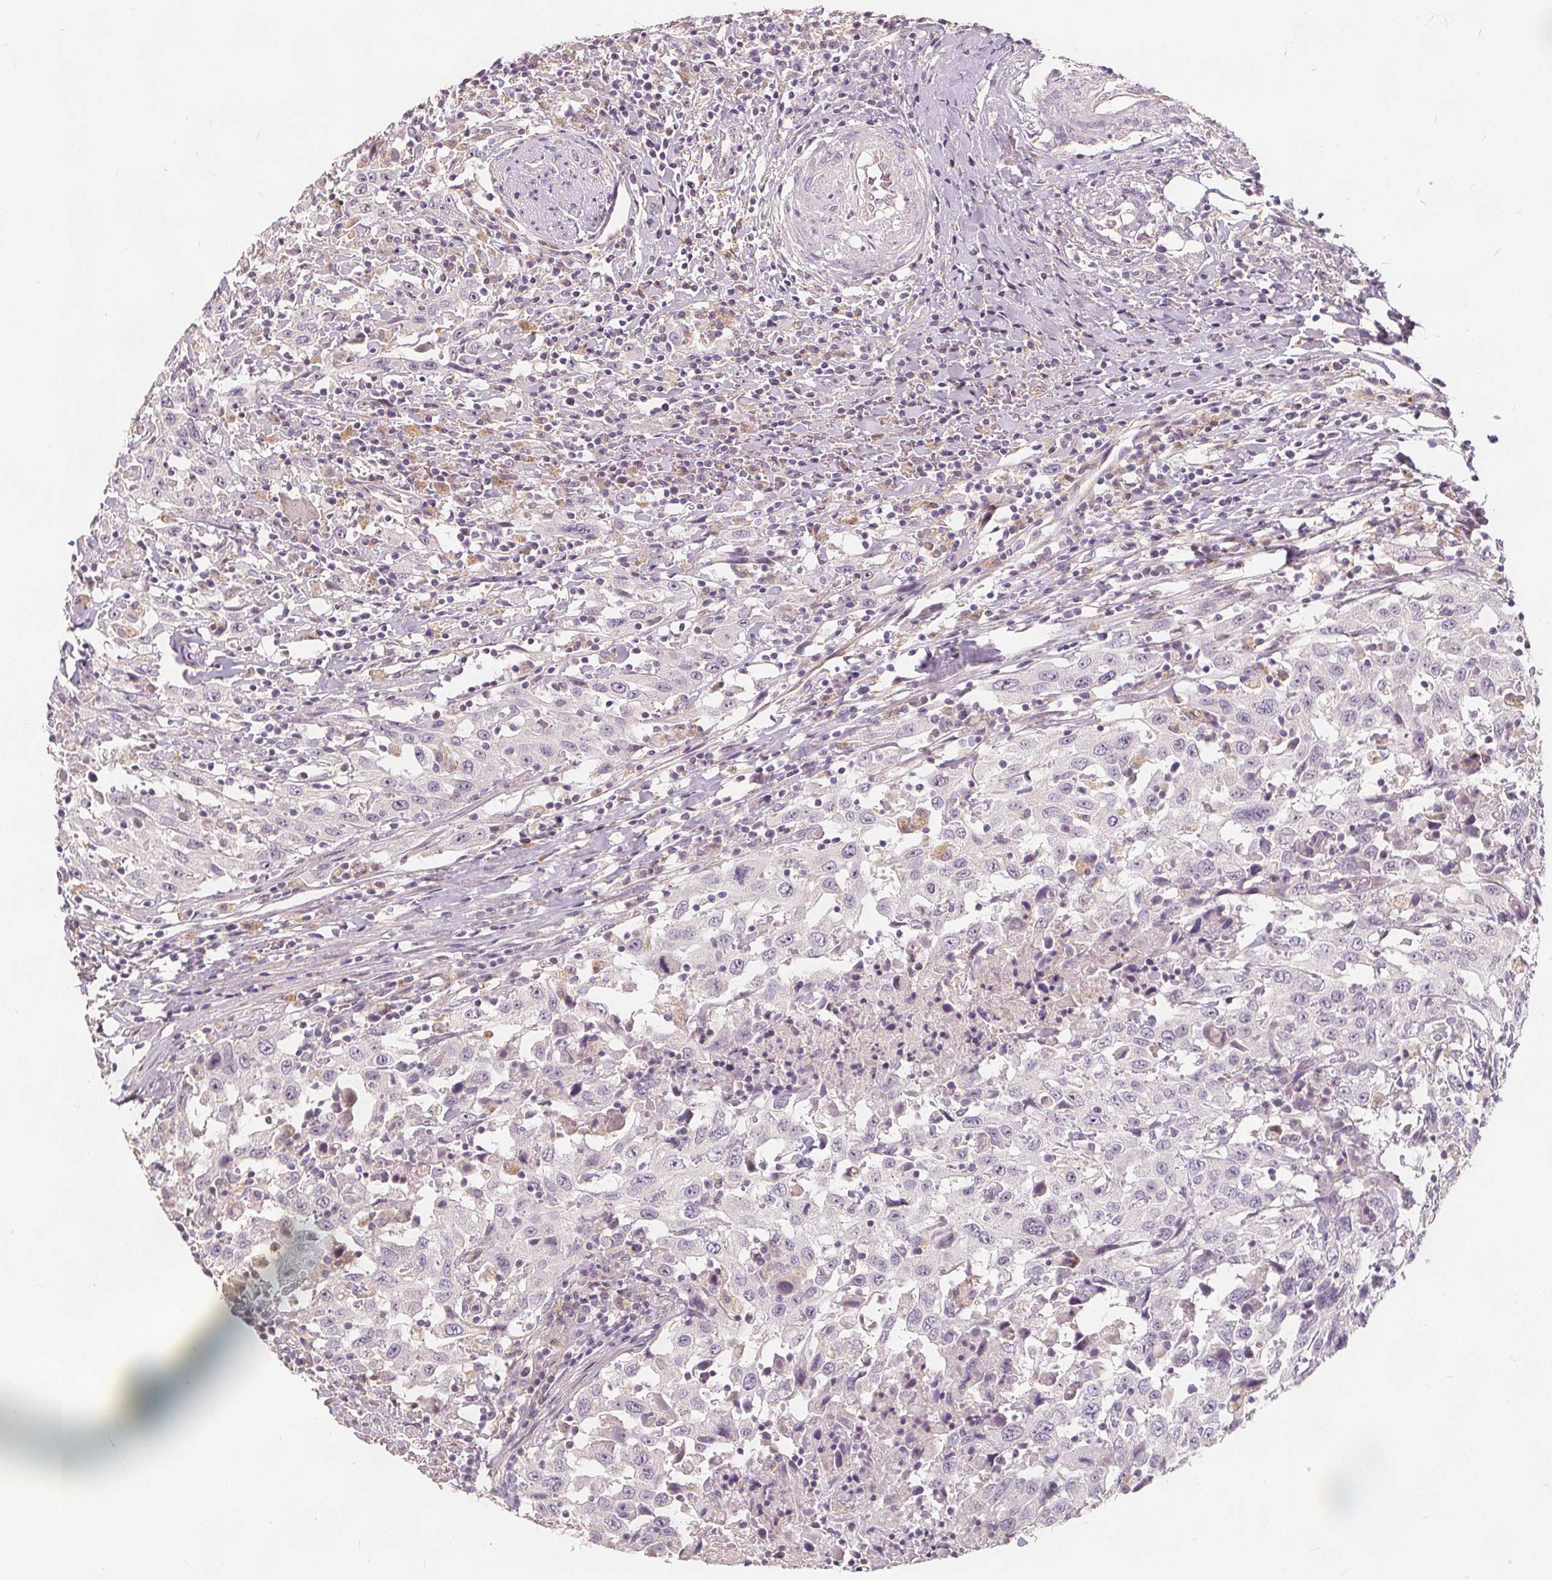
{"staining": {"intensity": "negative", "quantity": "none", "location": "none"}, "tissue": "urothelial cancer", "cell_type": "Tumor cells", "image_type": "cancer", "snomed": [{"axis": "morphology", "description": "Urothelial carcinoma, High grade"}, {"axis": "topography", "description": "Urinary bladder"}], "caption": "Immunohistochemistry (IHC) image of urothelial carcinoma (high-grade) stained for a protein (brown), which exhibits no positivity in tumor cells. The staining was performed using DAB (3,3'-diaminobenzidine) to visualize the protein expression in brown, while the nuclei were stained in blue with hematoxylin (Magnification: 20x).", "gene": "DRC3", "patient": {"sex": "male", "age": 61}}